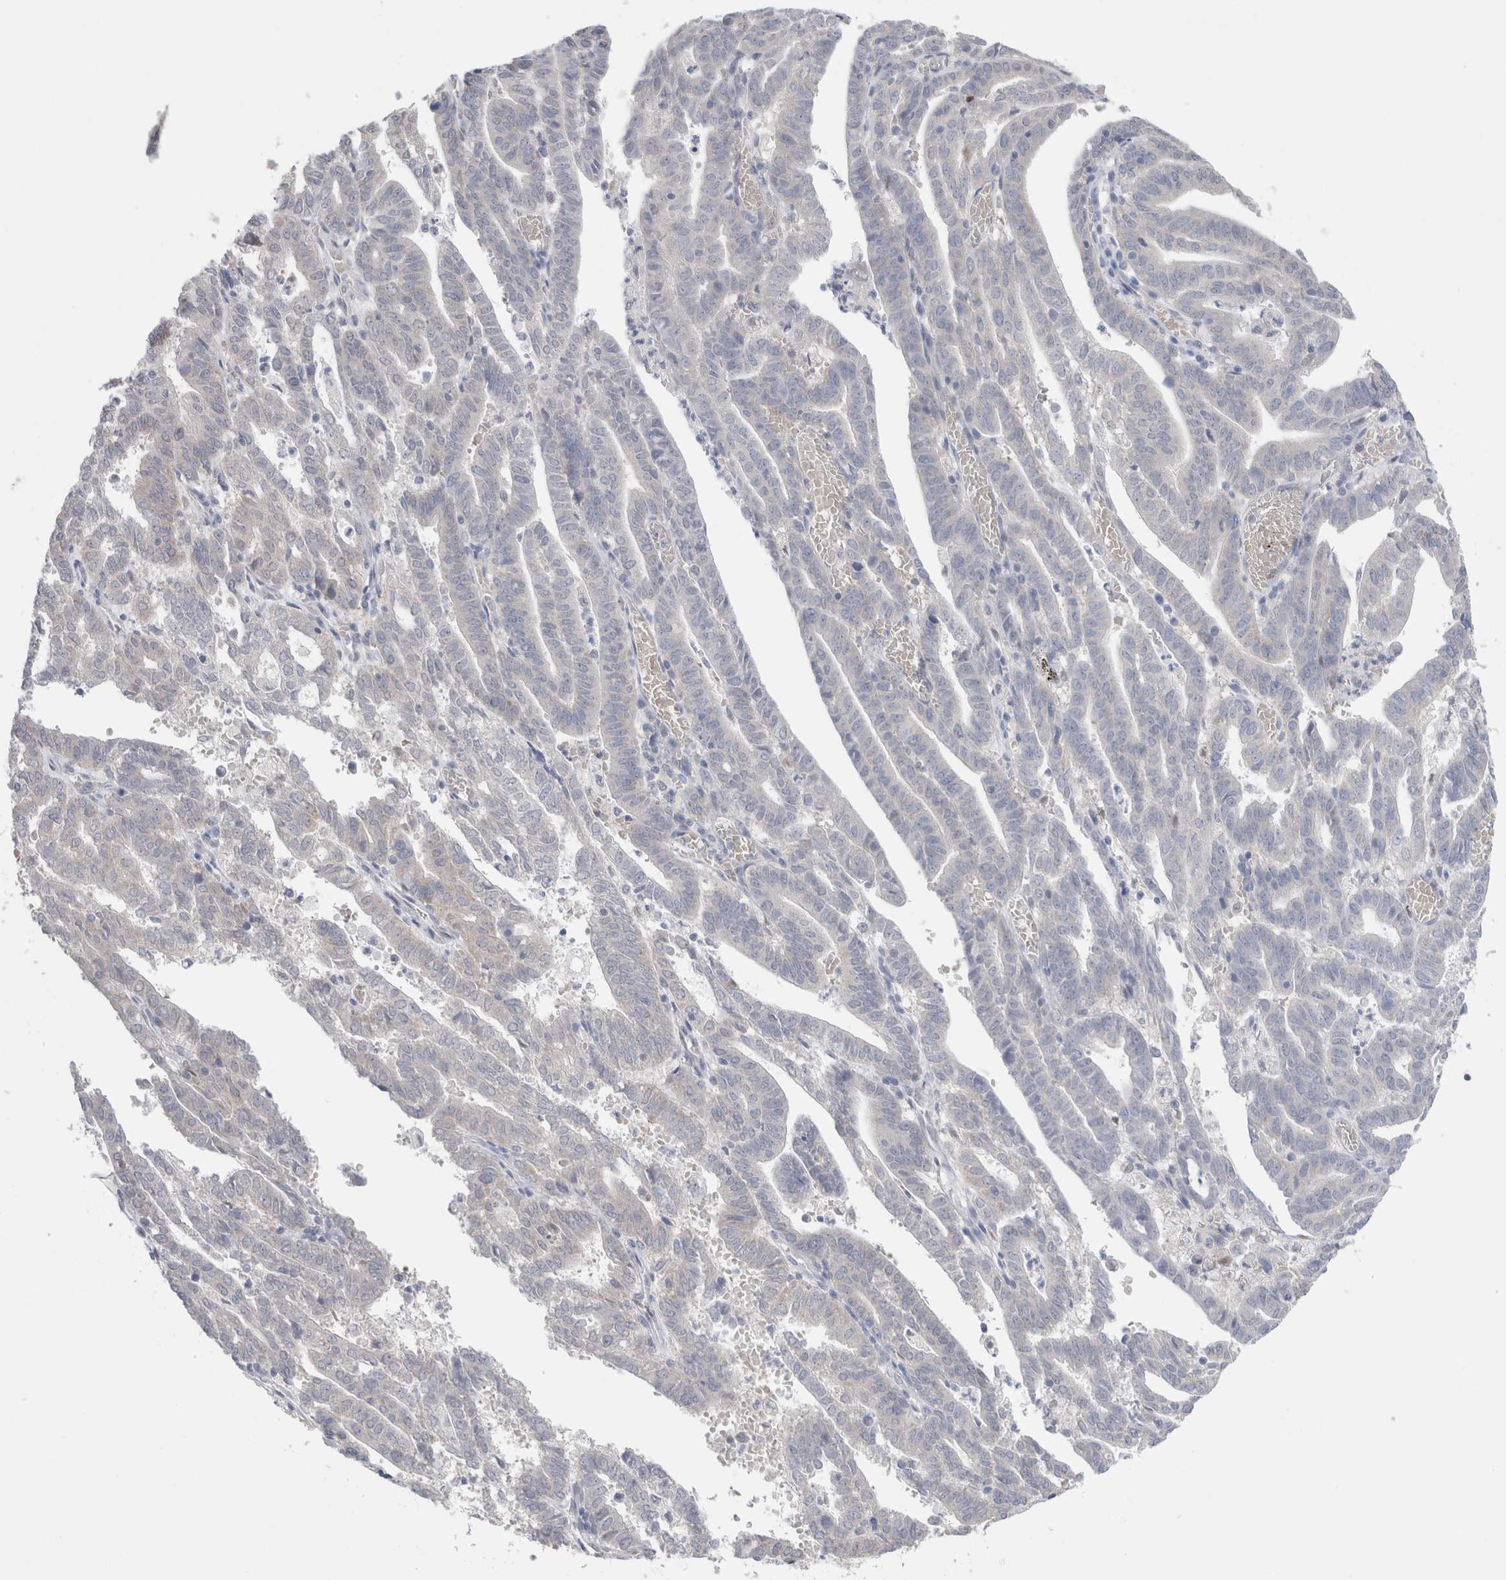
{"staining": {"intensity": "negative", "quantity": "none", "location": "none"}, "tissue": "endometrial cancer", "cell_type": "Tumor cells", "image_type": "cancer", "snomed": [{"axis": "morphology", "description": "Adenocarcinoma, NOS"}, {"axis": "topography", "description": "Uterus"}], "caption": "Tumor cells are negative for protein expression in human adenocarcinoma (endometrial). The staining was performed using DAB (3,3'-diaminobenzidine) to visualize the protein expression in brown, while the nuclei were stained in blue with hematoxylin (Magnification: 20x).", "gene": "NDOR1", "patient": {"sex": "female", "age": 83}}